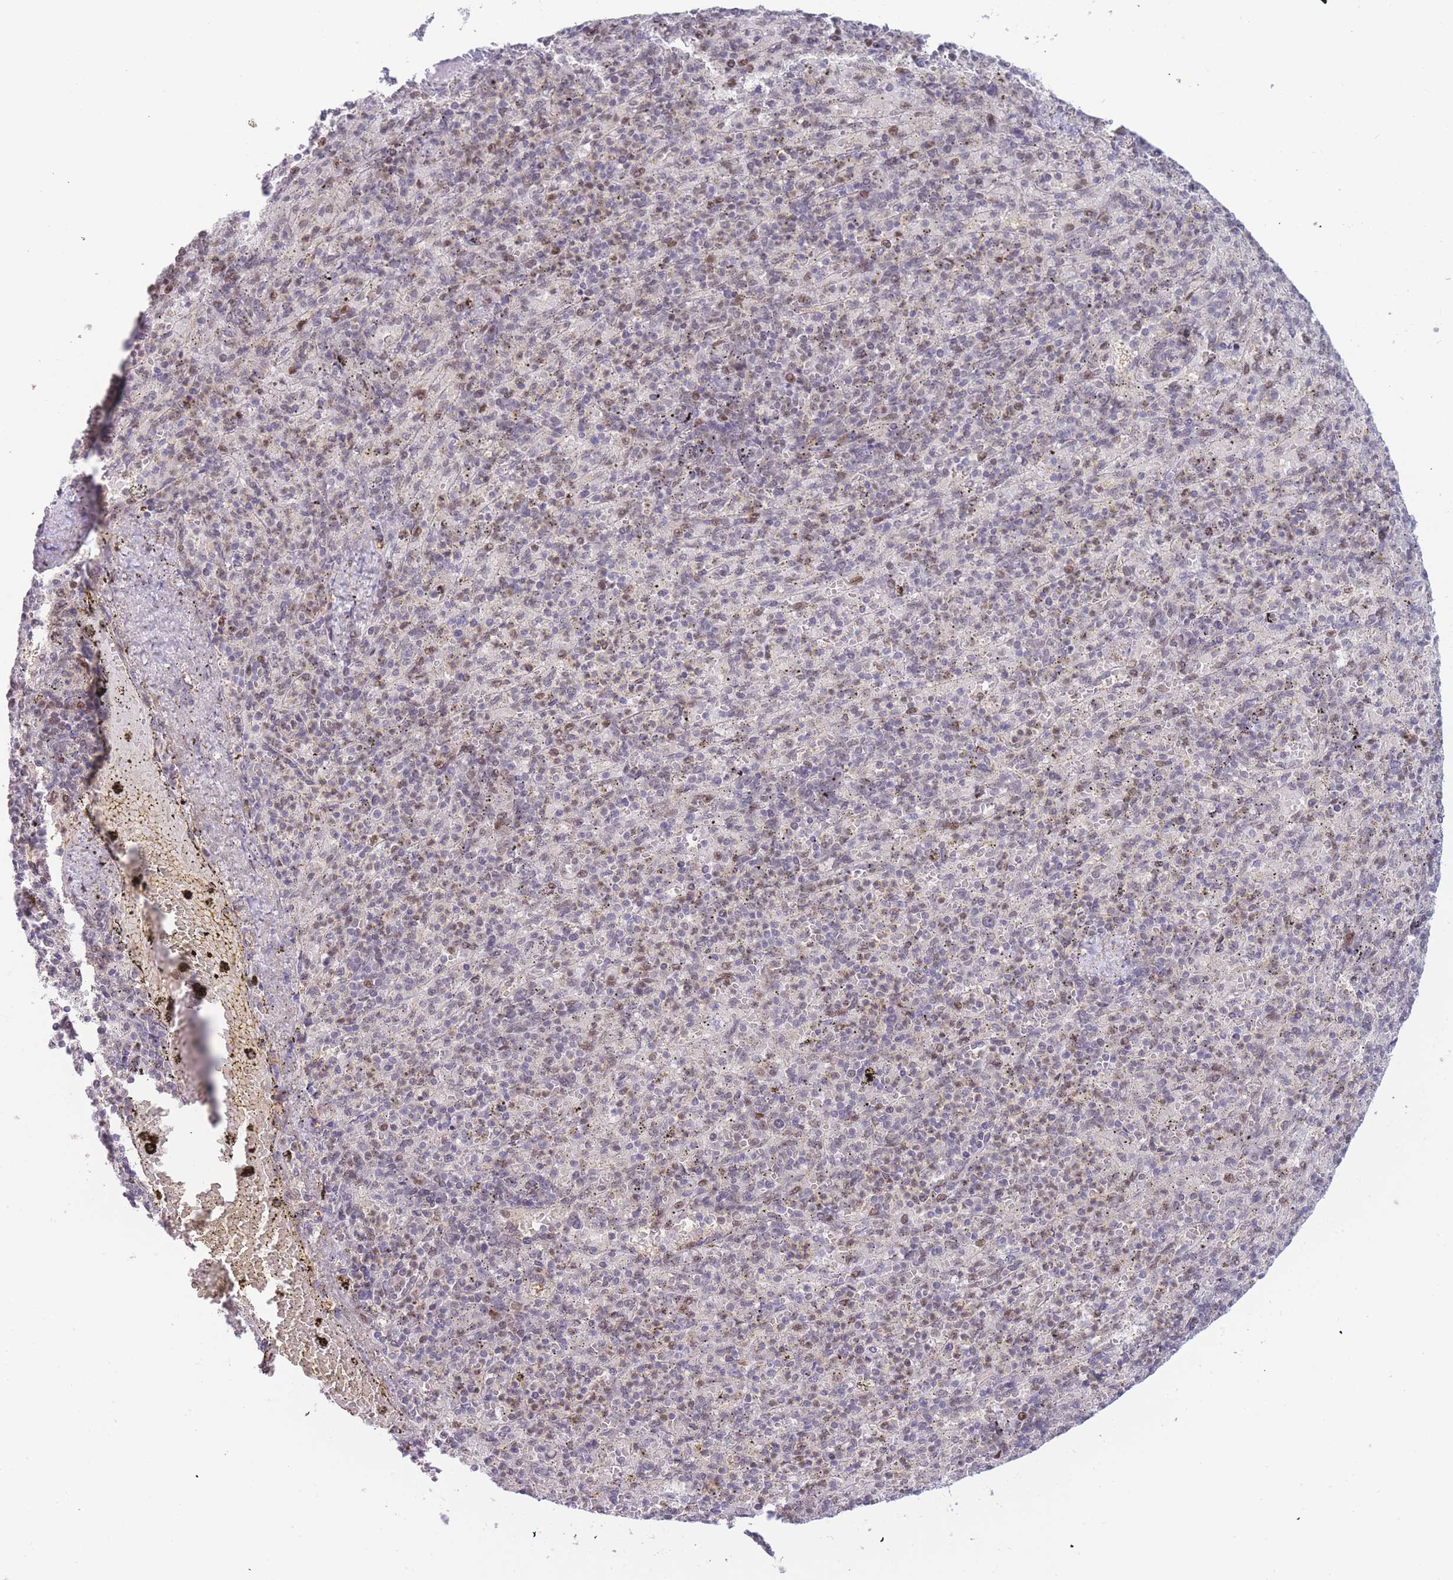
{"staining": {"intensity": "moderate", "quantity": "<25%", "location": "nuclear"}, "tissue": "spleen", "cell_type": "Cells in red pulp", "image_type": "normal", "snomed": [{"axis": "morphology", "description": "Normal tissue, NOS"}, {"axis": "topography", "description": "Spleen"}], "caption": "Immunohistochemistry histopathology image of normal spleen stained for a protein (brown), which exhibits low levels of moderate nuclear positivity in approximately <25% of cells in red pulp.", "gene": "DEAF1", "patient": {"sex": "female", "age": 74}}